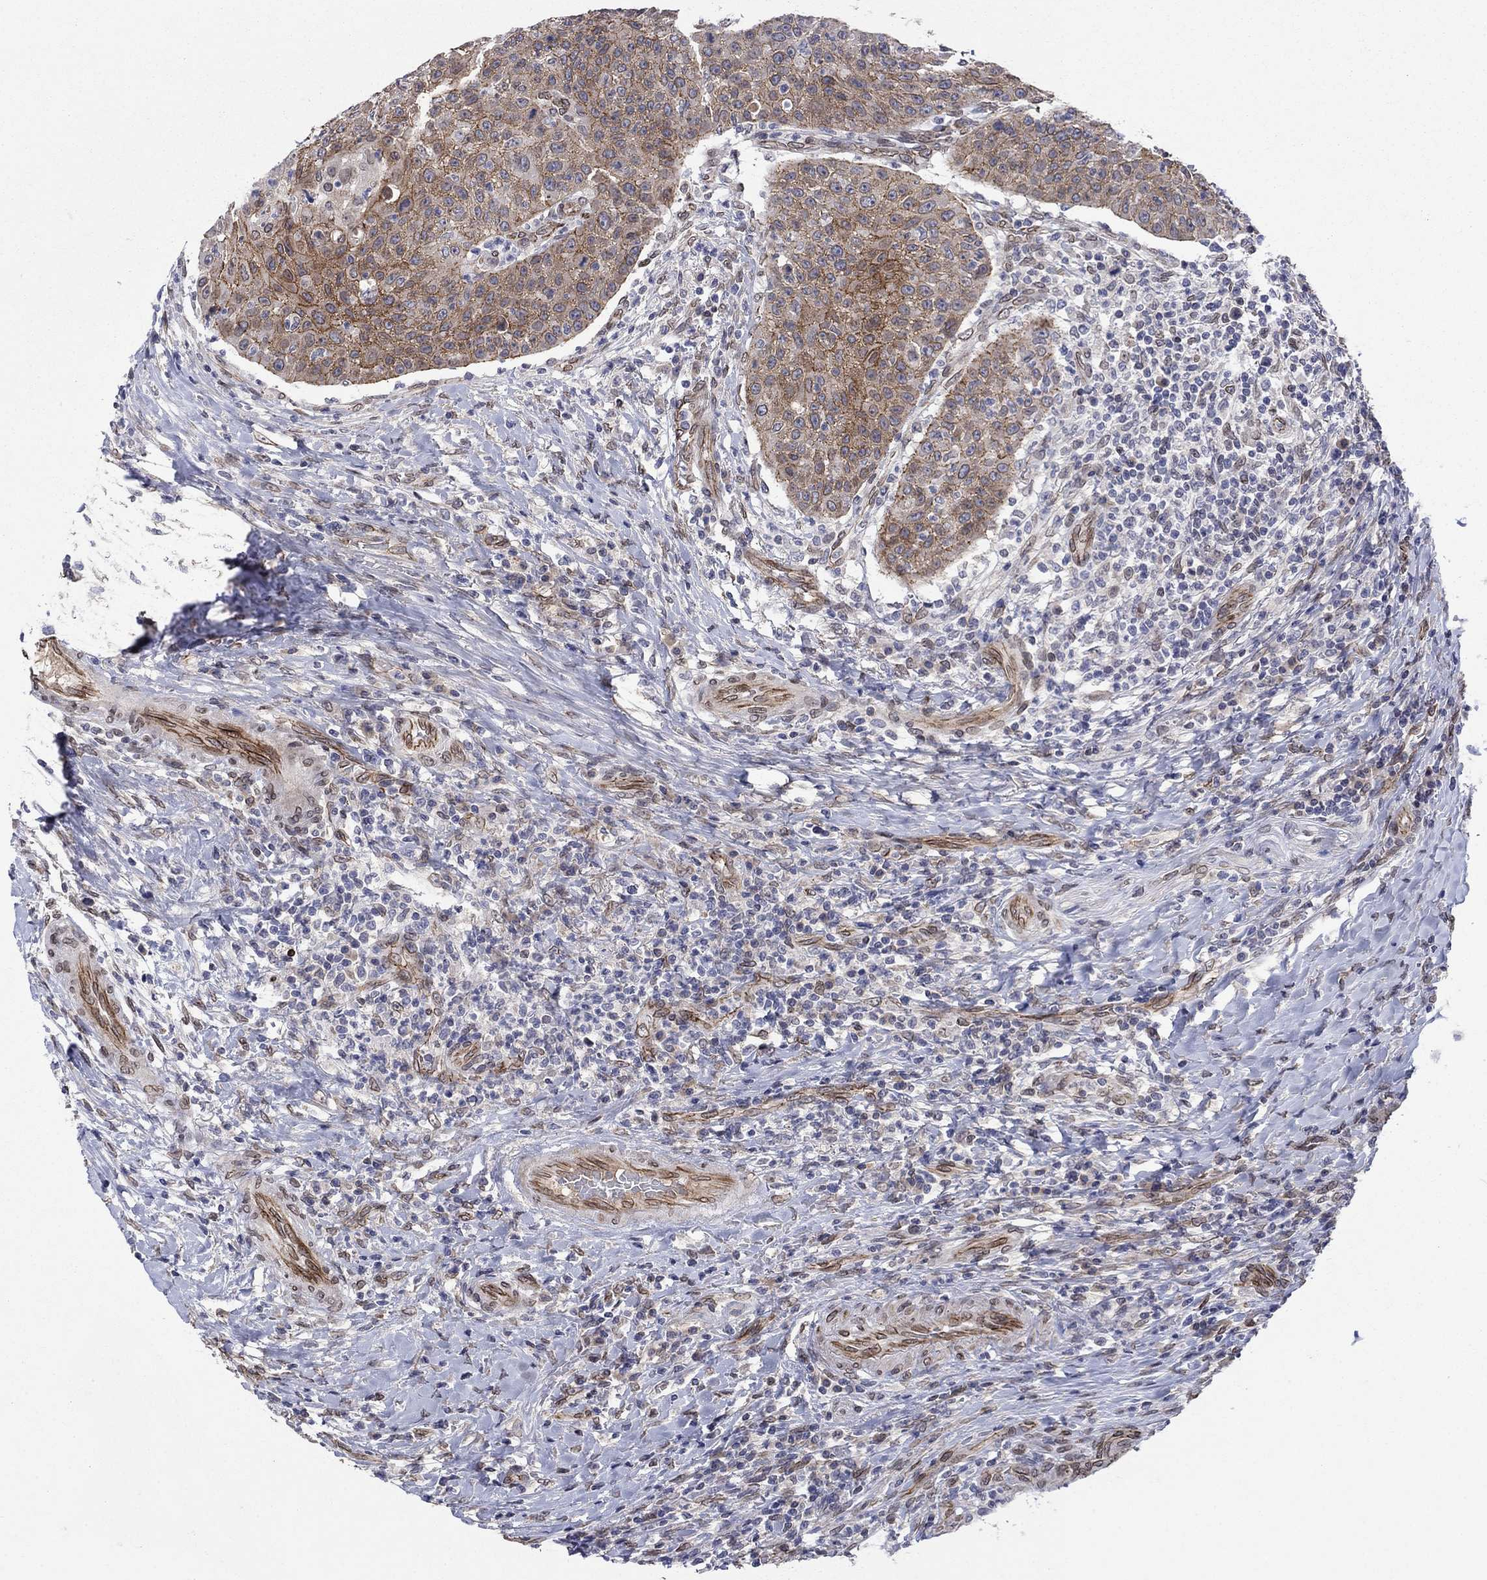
{"staining": {"intensity": "moderate", "quantity": "25%-75%", "location": "cytoplasmic/membranous"}, "tissue": "head and neck cancer", "cell_type": "Tumor cells", "image_type": "cancer", "snomed": [{"axis": "morphology", "description": "Squamous cell carcinoma, NOS"}, {"axis": "topography", "description": "Head-Neck"}], "caption": "Approximately 25%-75% of tumor cells in squamous cell carcinoma (head and neck) exhibit moderate cytoplasmic/membranous protein expression as visualized by brown immunohistochemical staining.", "gene": "EMC9", "patient": {"sex": "male", "age": 69}}